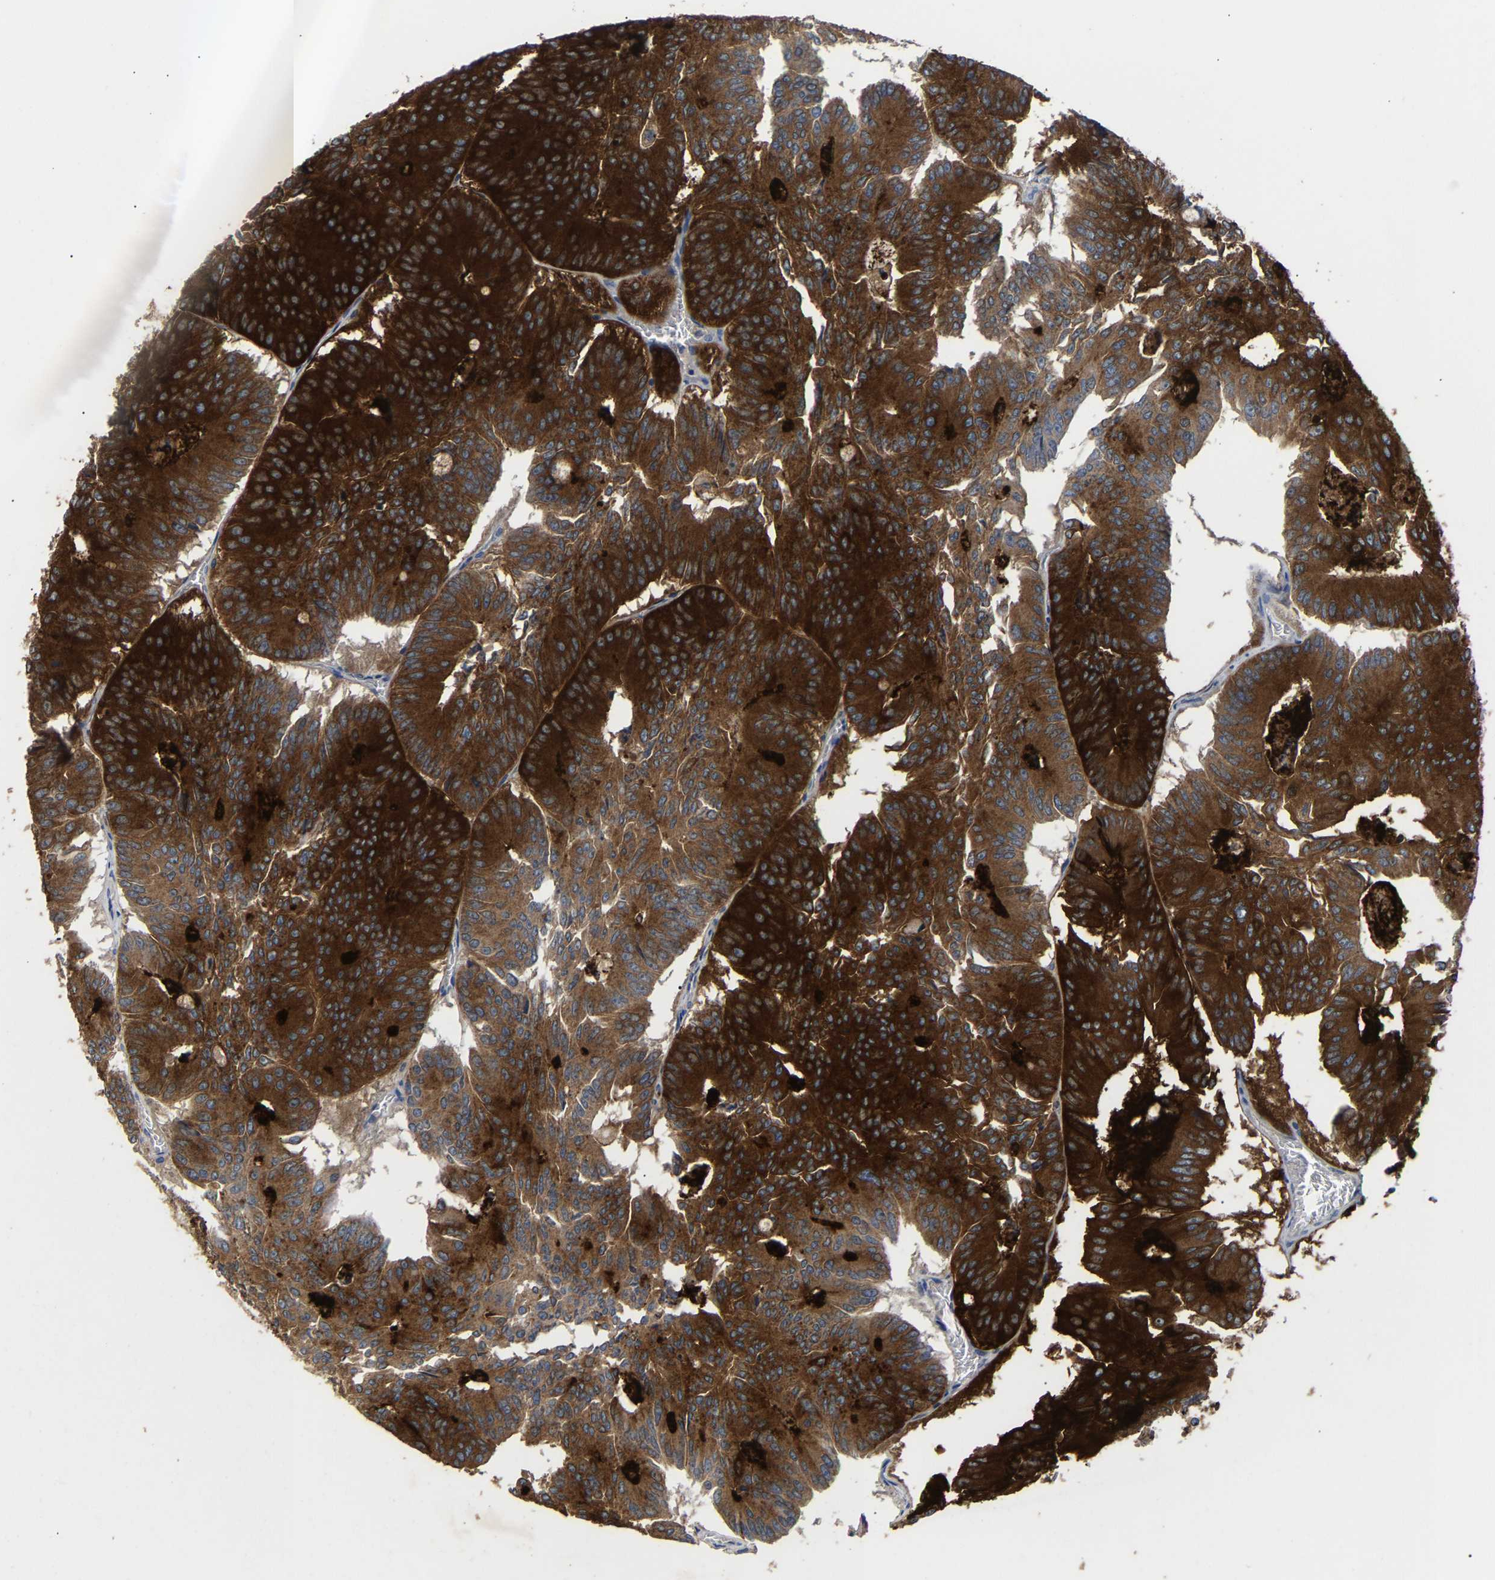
{"staining": {"intensity": "strong", "quantity": ">75%", "location": "cytoplasmic/membranous"}, "tissue": "colorectal cancer", "cell_type": "Tumor cells", "image_type": "cancer", "snomed": [{"axis": "morphology", "description": "Adenocarcinoma, NOS"}, {"axis": "topography", "description": "Colon"}], "caption": "Colorectal cancer stained with DAB (3,3'-diaminobenzidine) IHC exhibits high levels of strong cytoplasmic/membranous staining in approximately >75% of tumor cells.", "gene": "CCDC171", "patient": {"sex": "male", "age": 87}}